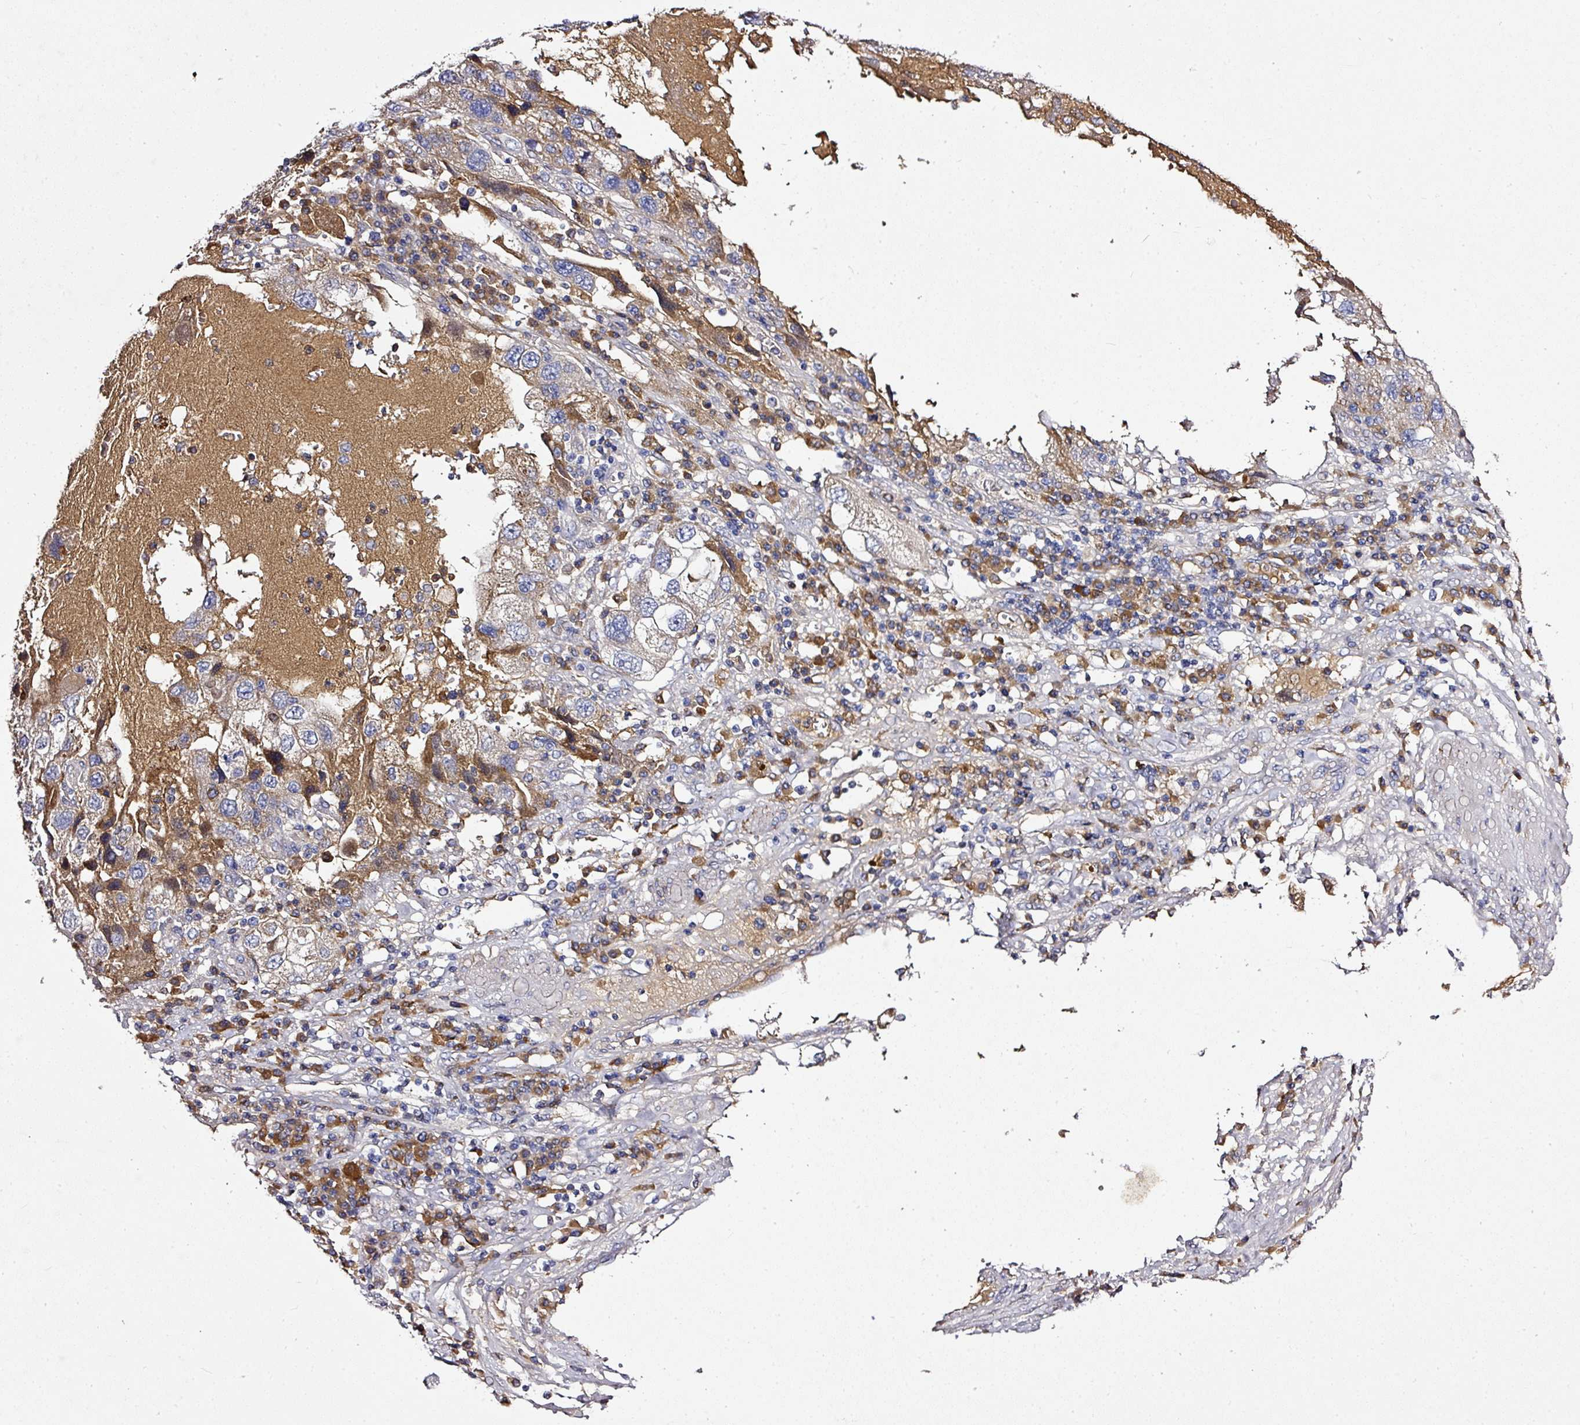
{"staining": {"intensity": "negative", "quantity": "none", "location": "none"}, "tissue": "endometrial cancer", "cell_type": "Tumor cells", "image_type": "cancer", "snomed": [{"axis": "morphology", "description": "Adenocarcinoma, NOS"}, {"axis": "topography", "description": "Endometrium"}], "caption": "High magnification brightfield microscopy of endometrial adenocarcinoma stained with DAB (3,3'-diaminobenzidine) (brown) and counterstained with hematoxylin (blue): tumor cells show no significant expression. (Stains: DAB (3,3'-diaminobenzidine) immunohistochemistry (IHC) with hematoxylin counter stain, Microscopy: brightfield microscopy at high magnification).", "gene": "CAB39L", "patient": {"sex": "female", "age": 49}}